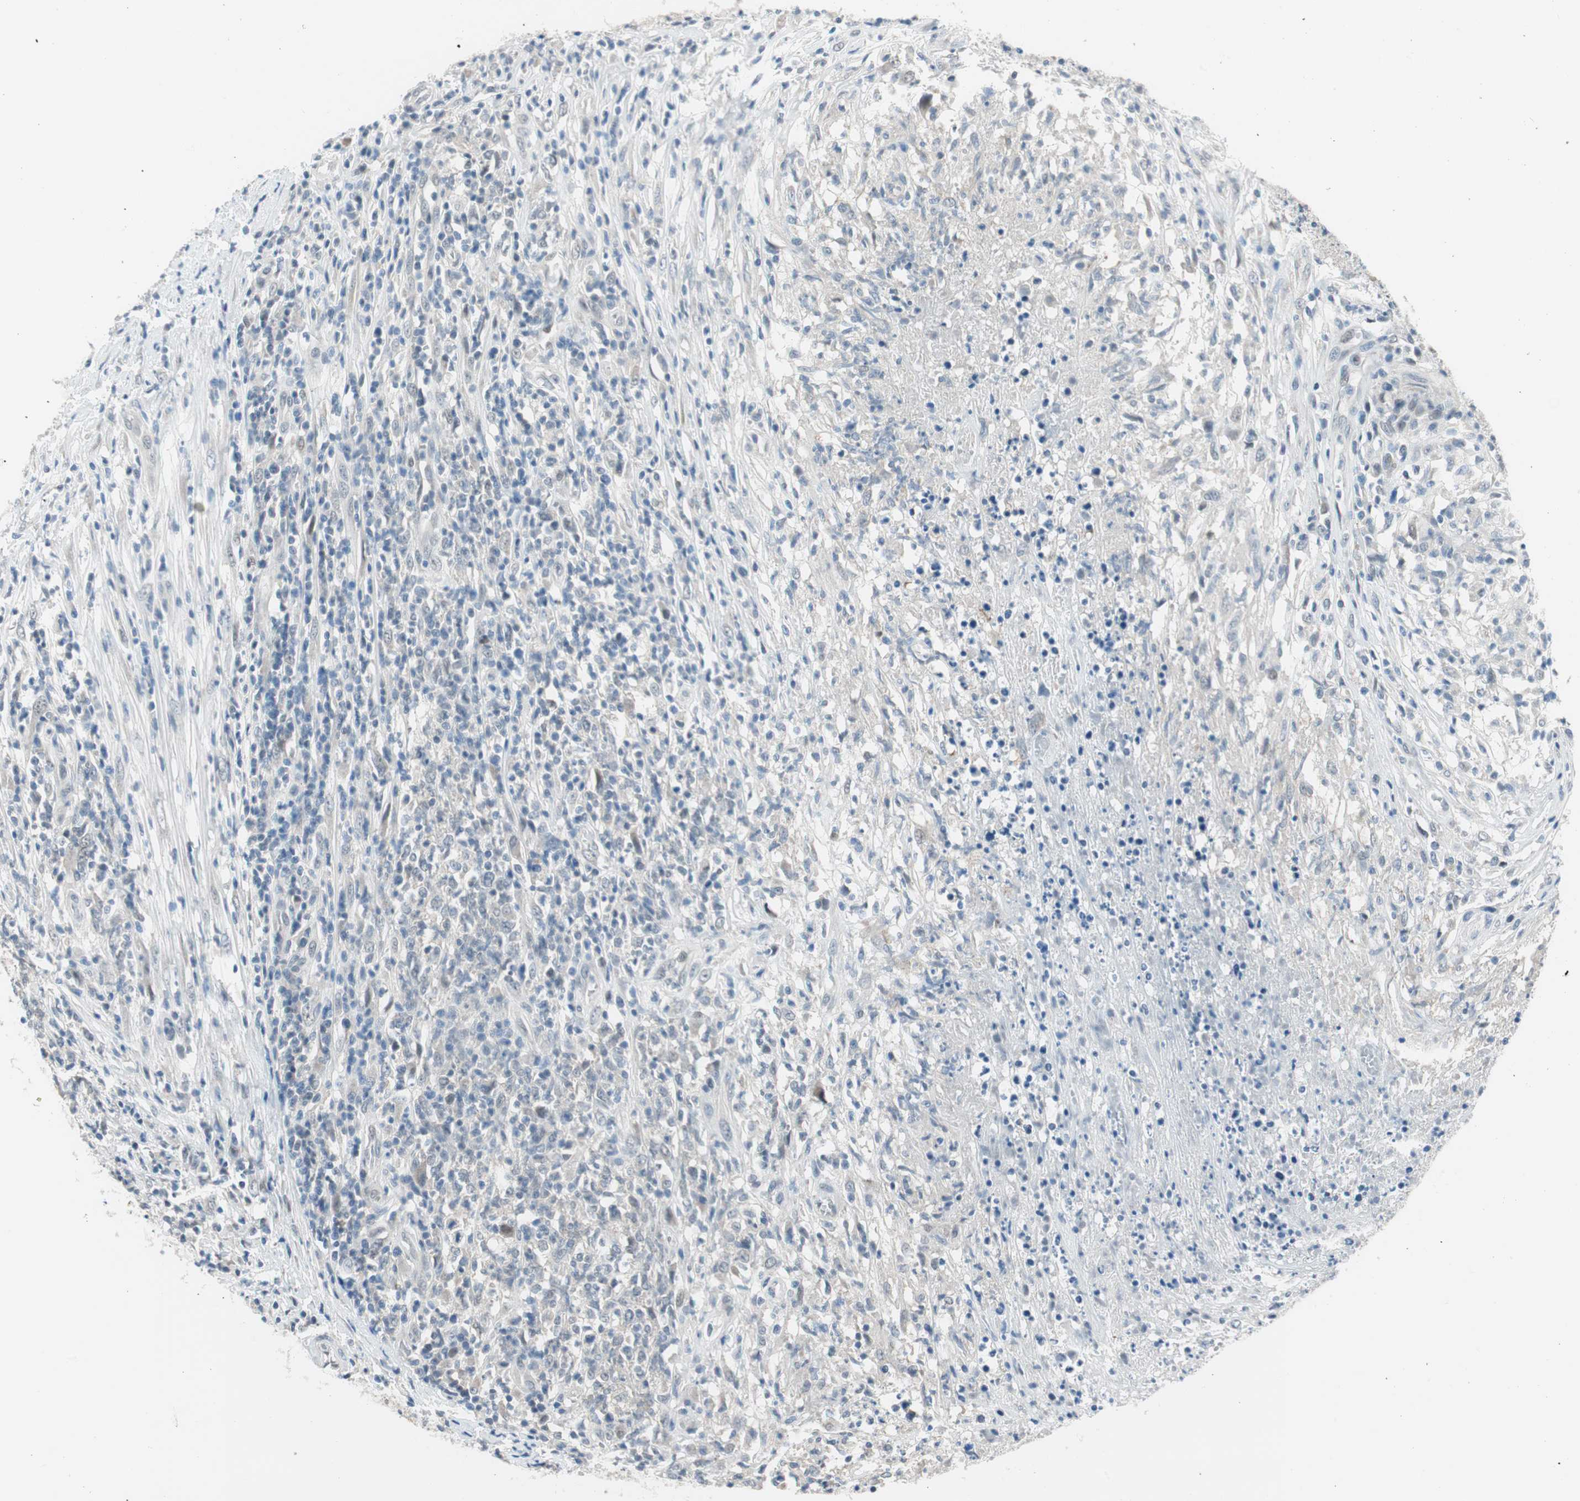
{"staining": {"intensity": "weak", "quantity": "<25%", "location": "cytoplasmic/membranous"}, "tissue": "lymphoma", "cell_type": "Tumor cells", "image_type": "cancer", "snomed": [{"axis": "morphology", "description": "Malignant lymphoma, non-Hodgkin's type, High grade"}, {"axis": "topography", "description": "Lymph node"}], "caption": "Tumor cells are negative for protein expression in human lymphoma.", "gene": "GRHL1", "patient": {"sex": "female", "age": 84}}